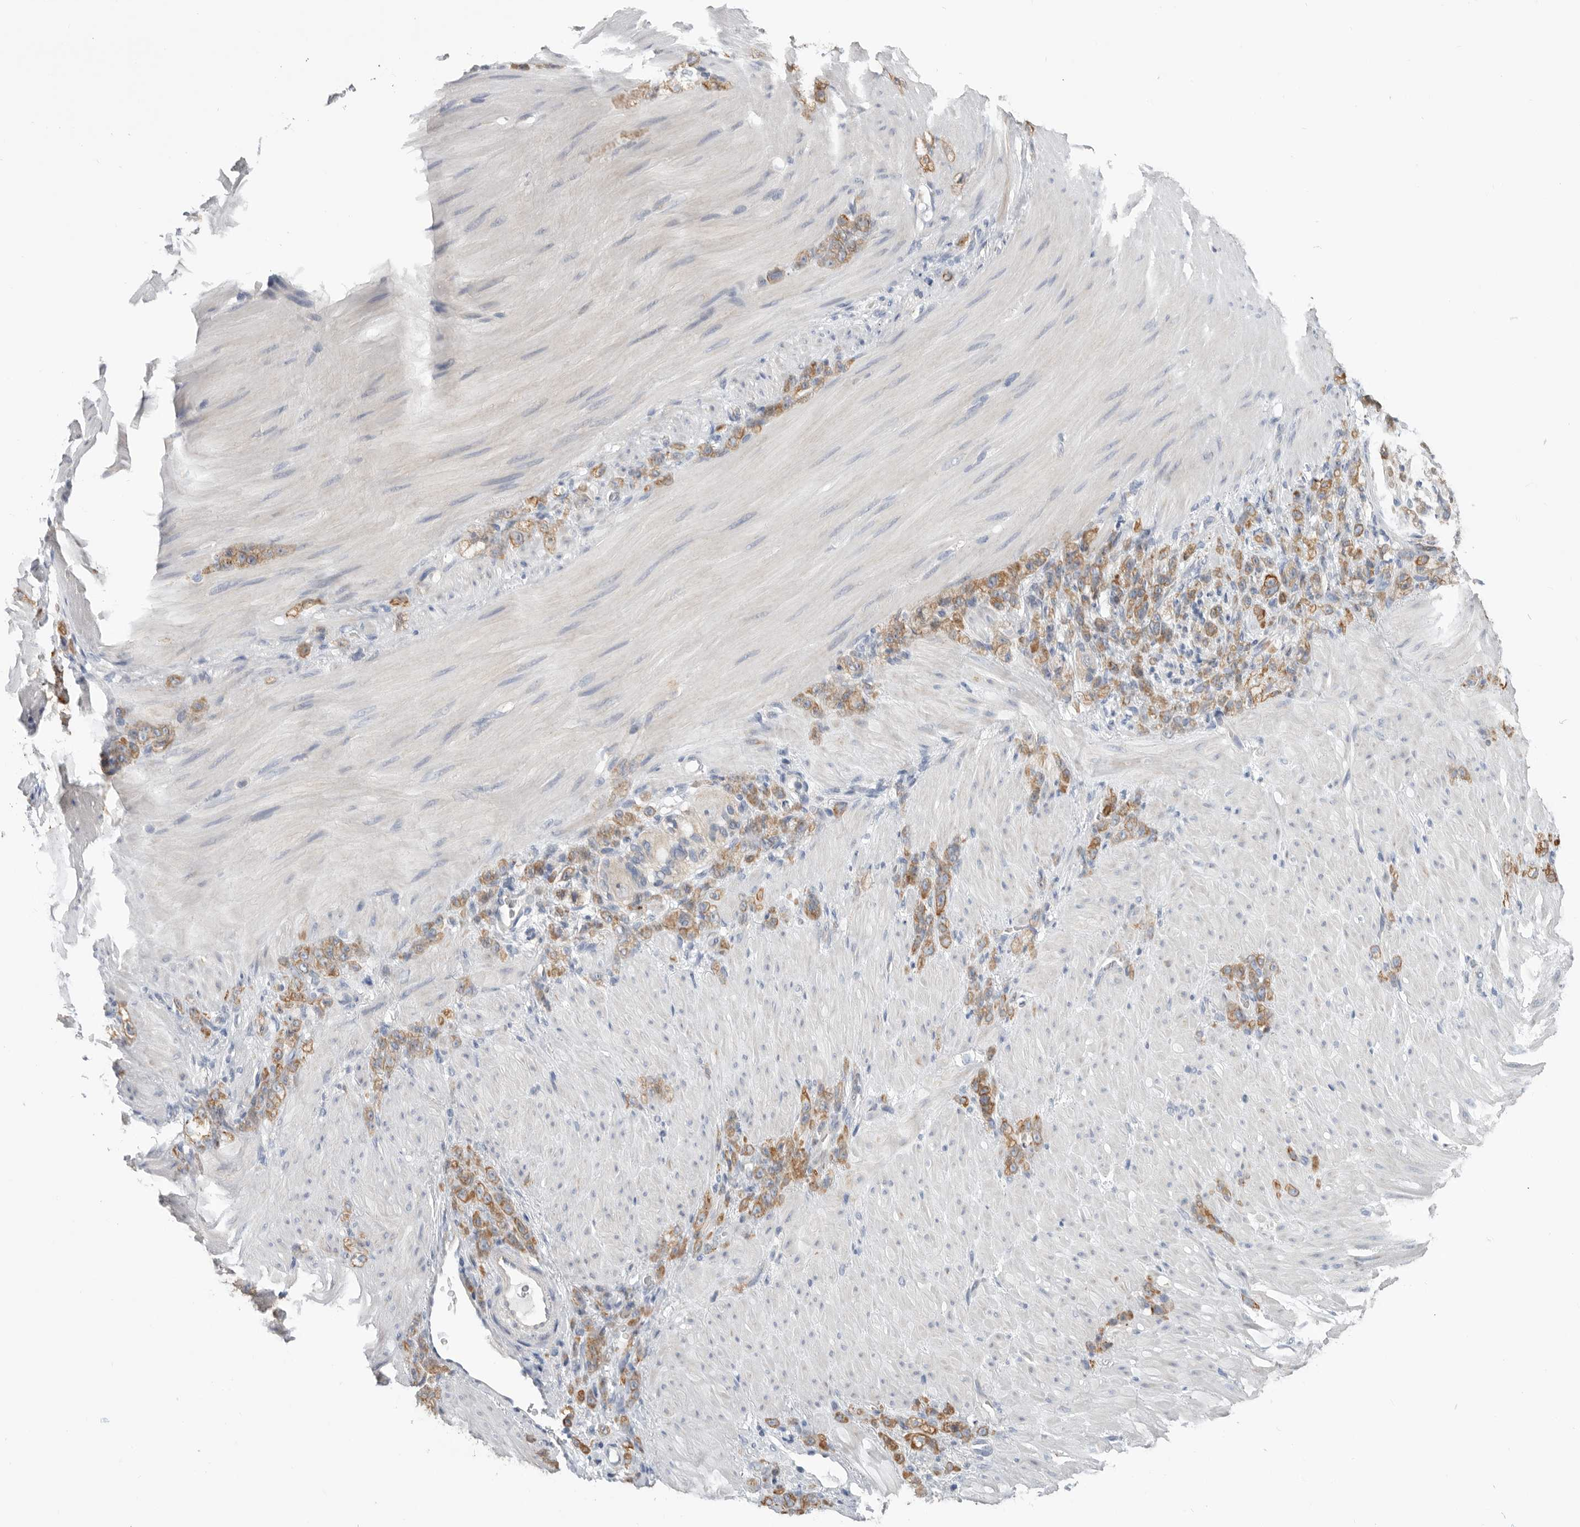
{"staining": {"intensity": "moderate", "quantity": ">75%", "location": "cytoplasmic/membranous"}, "tissue": "stomach cancer", "cell_type": "Tumor cells", "image_type": "cancer", "snomed": [{"axis": "morphology", "description": "Normal tissue, NOS"}, {"axis": "morphology", "description": "Adenocarcinoma, NOS"}, {"axis": "topography", "description": "Stomach"}], "caption": "Immunohistochemistry (DAB (3,3'-diaminobenzidine)) staining of human stomach adenocarcinoma displays moderate cytoplasmic/membranous protein expression in approximately >75% of tumor cells.", "gene": "MTFR1L", "patient": {"sex": "male", "age": 82}}